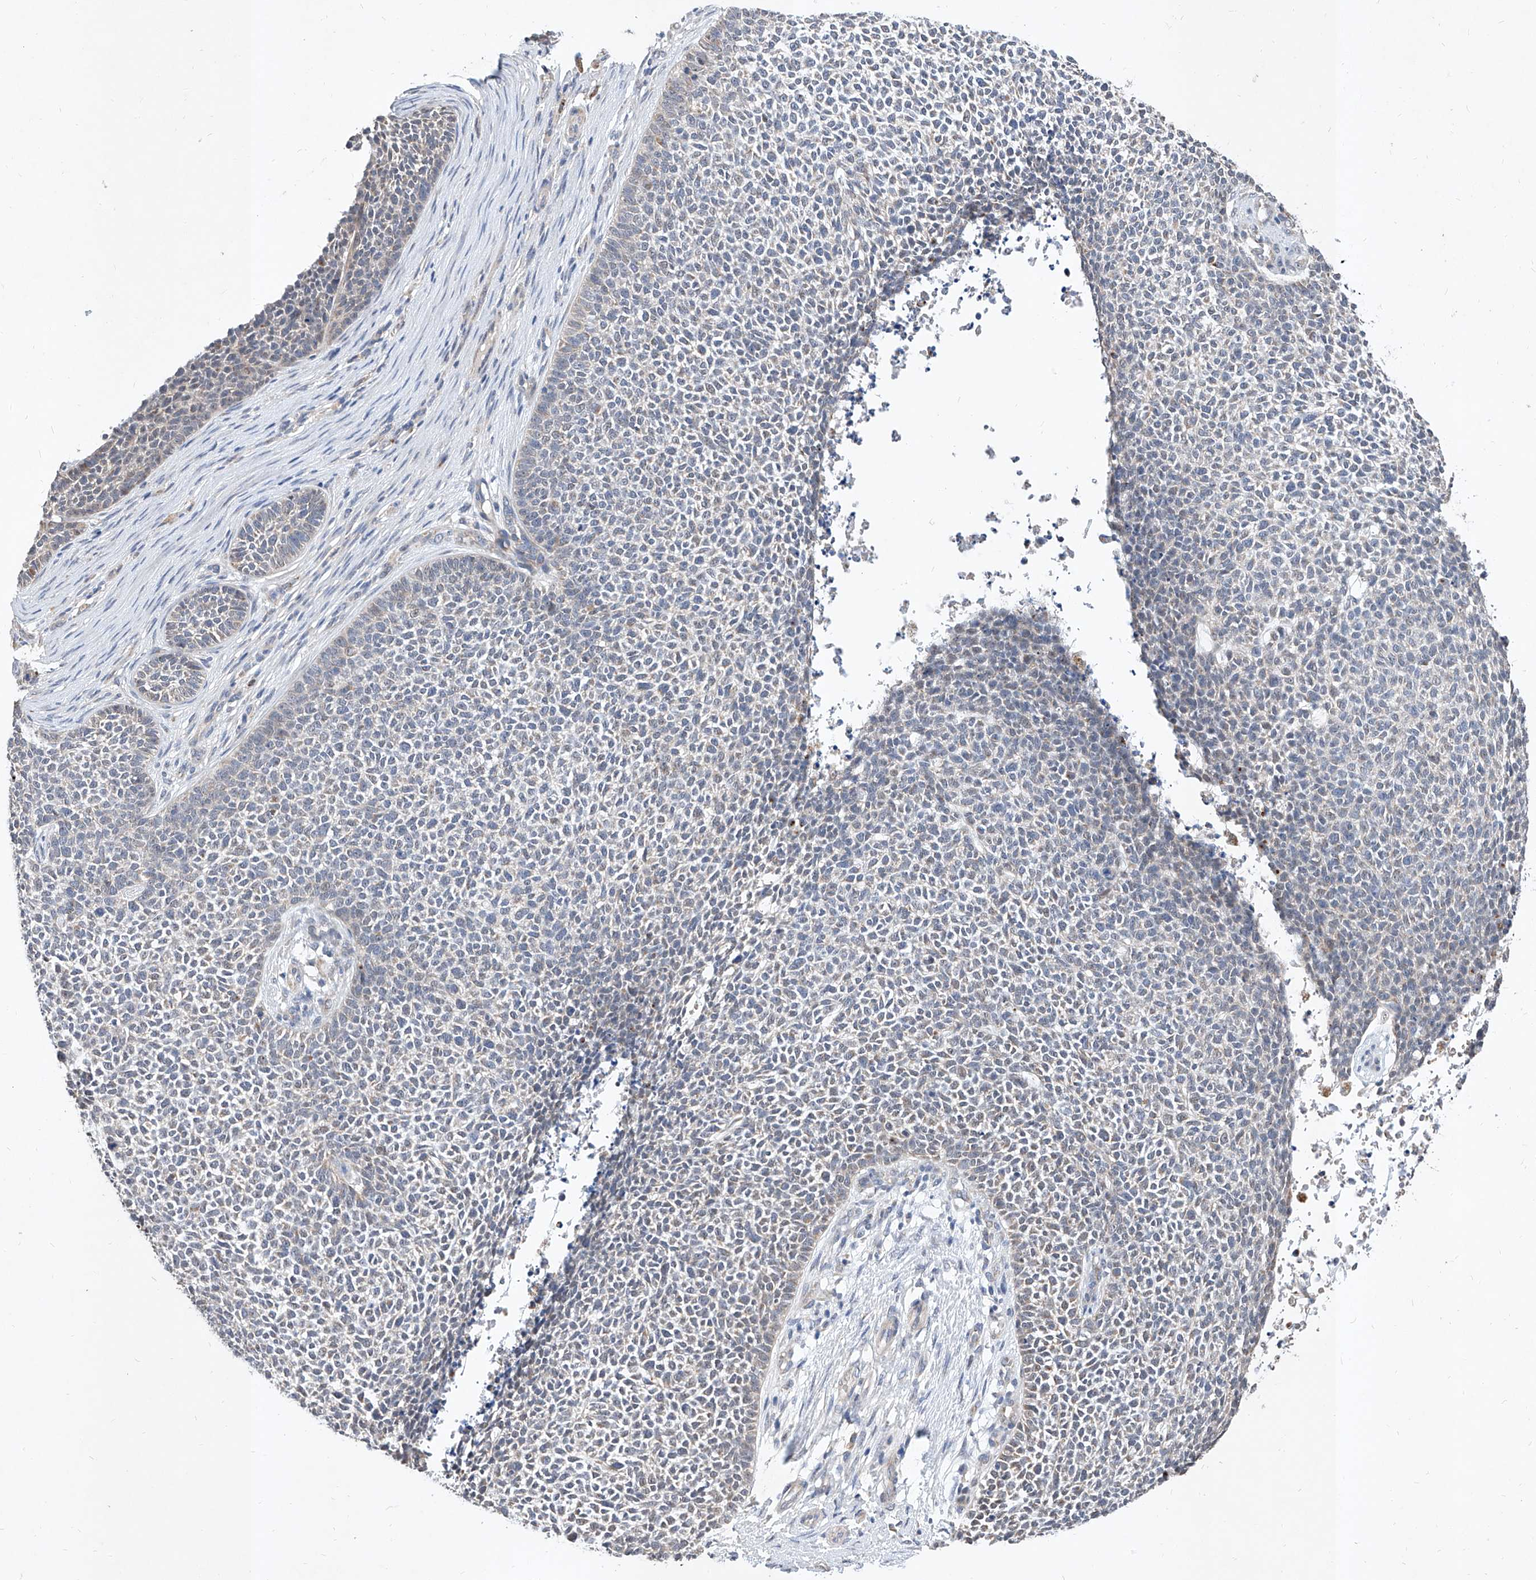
{"staining": {"intensity": "negative", "quantity": "none", "location": "none"}, "tissue": "skin cancer", "cell_type": "Tumor cells", "image_type": "cancer", "snomed": [{"axis": "morphology", "description": "Basal cell carcinoma"}, {"axis": "topography", "description": "Skin"}], "caption": "IHC micrograph of skin basal cell carcinoma stained for a protein (brown), which displays no positivity in tumor cells.", "gene": "MFSD4B", "patient": {"sex": "female", "age": 84}}